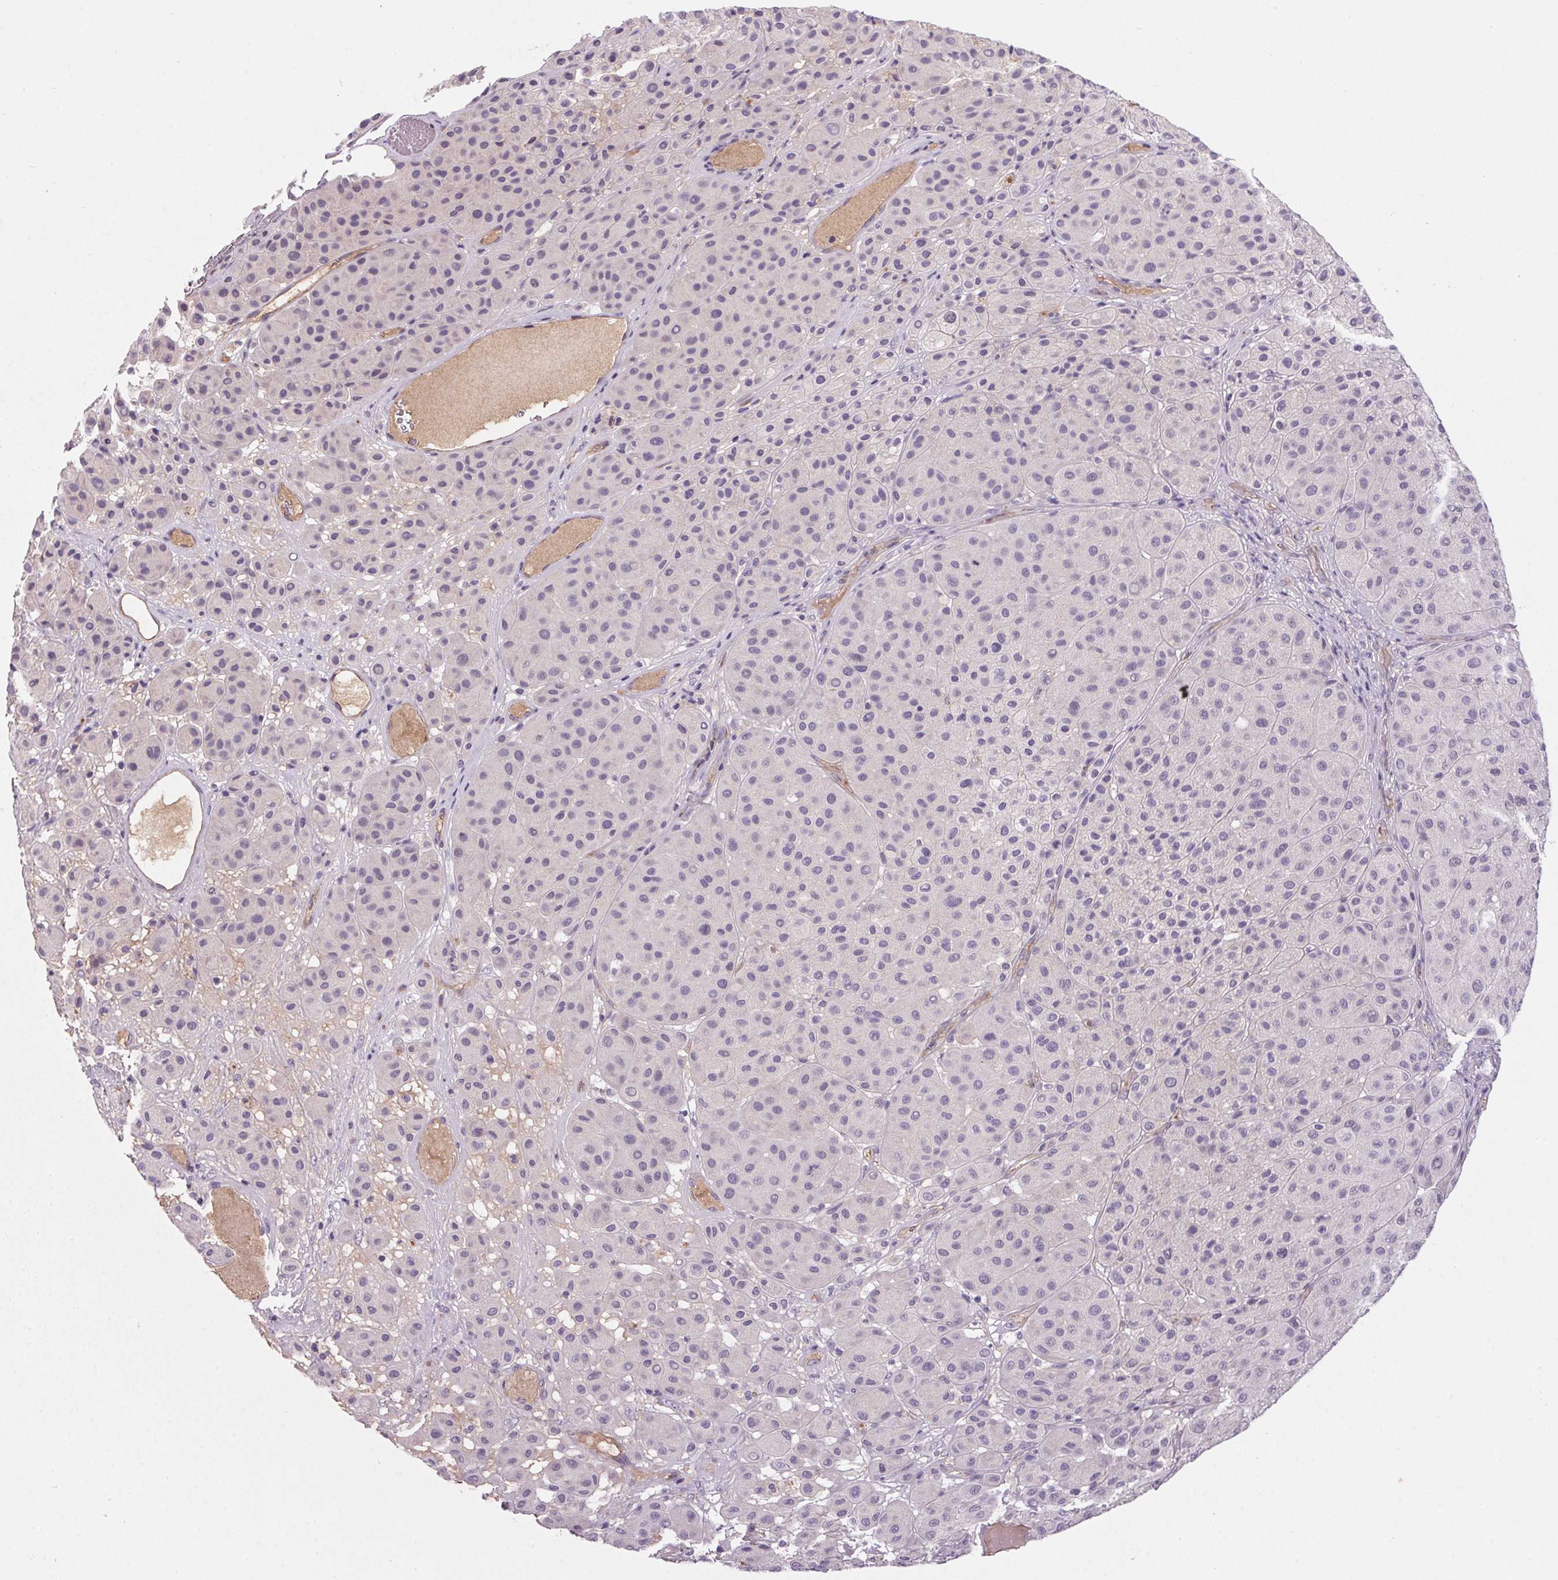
{"staining": {"intensity": "negative", "quantity": "none", "location": "none"}, "tissue": "melanoma", "cell_type": "Tumor cells", "image_type": "cancer", "snomed": [{"axis": "morphology", "description": "Malignant melanoma, Metastatic site"}, {"axis": "topography", "description": "Smooth muscle"}], "caption": "Immunohistochemistry (IHC) of human malignant melanoma (metastatic site) shows no expression in tumor cells.", "gene": "APOC4", "patient": {"sex": "male", "age": 41}}